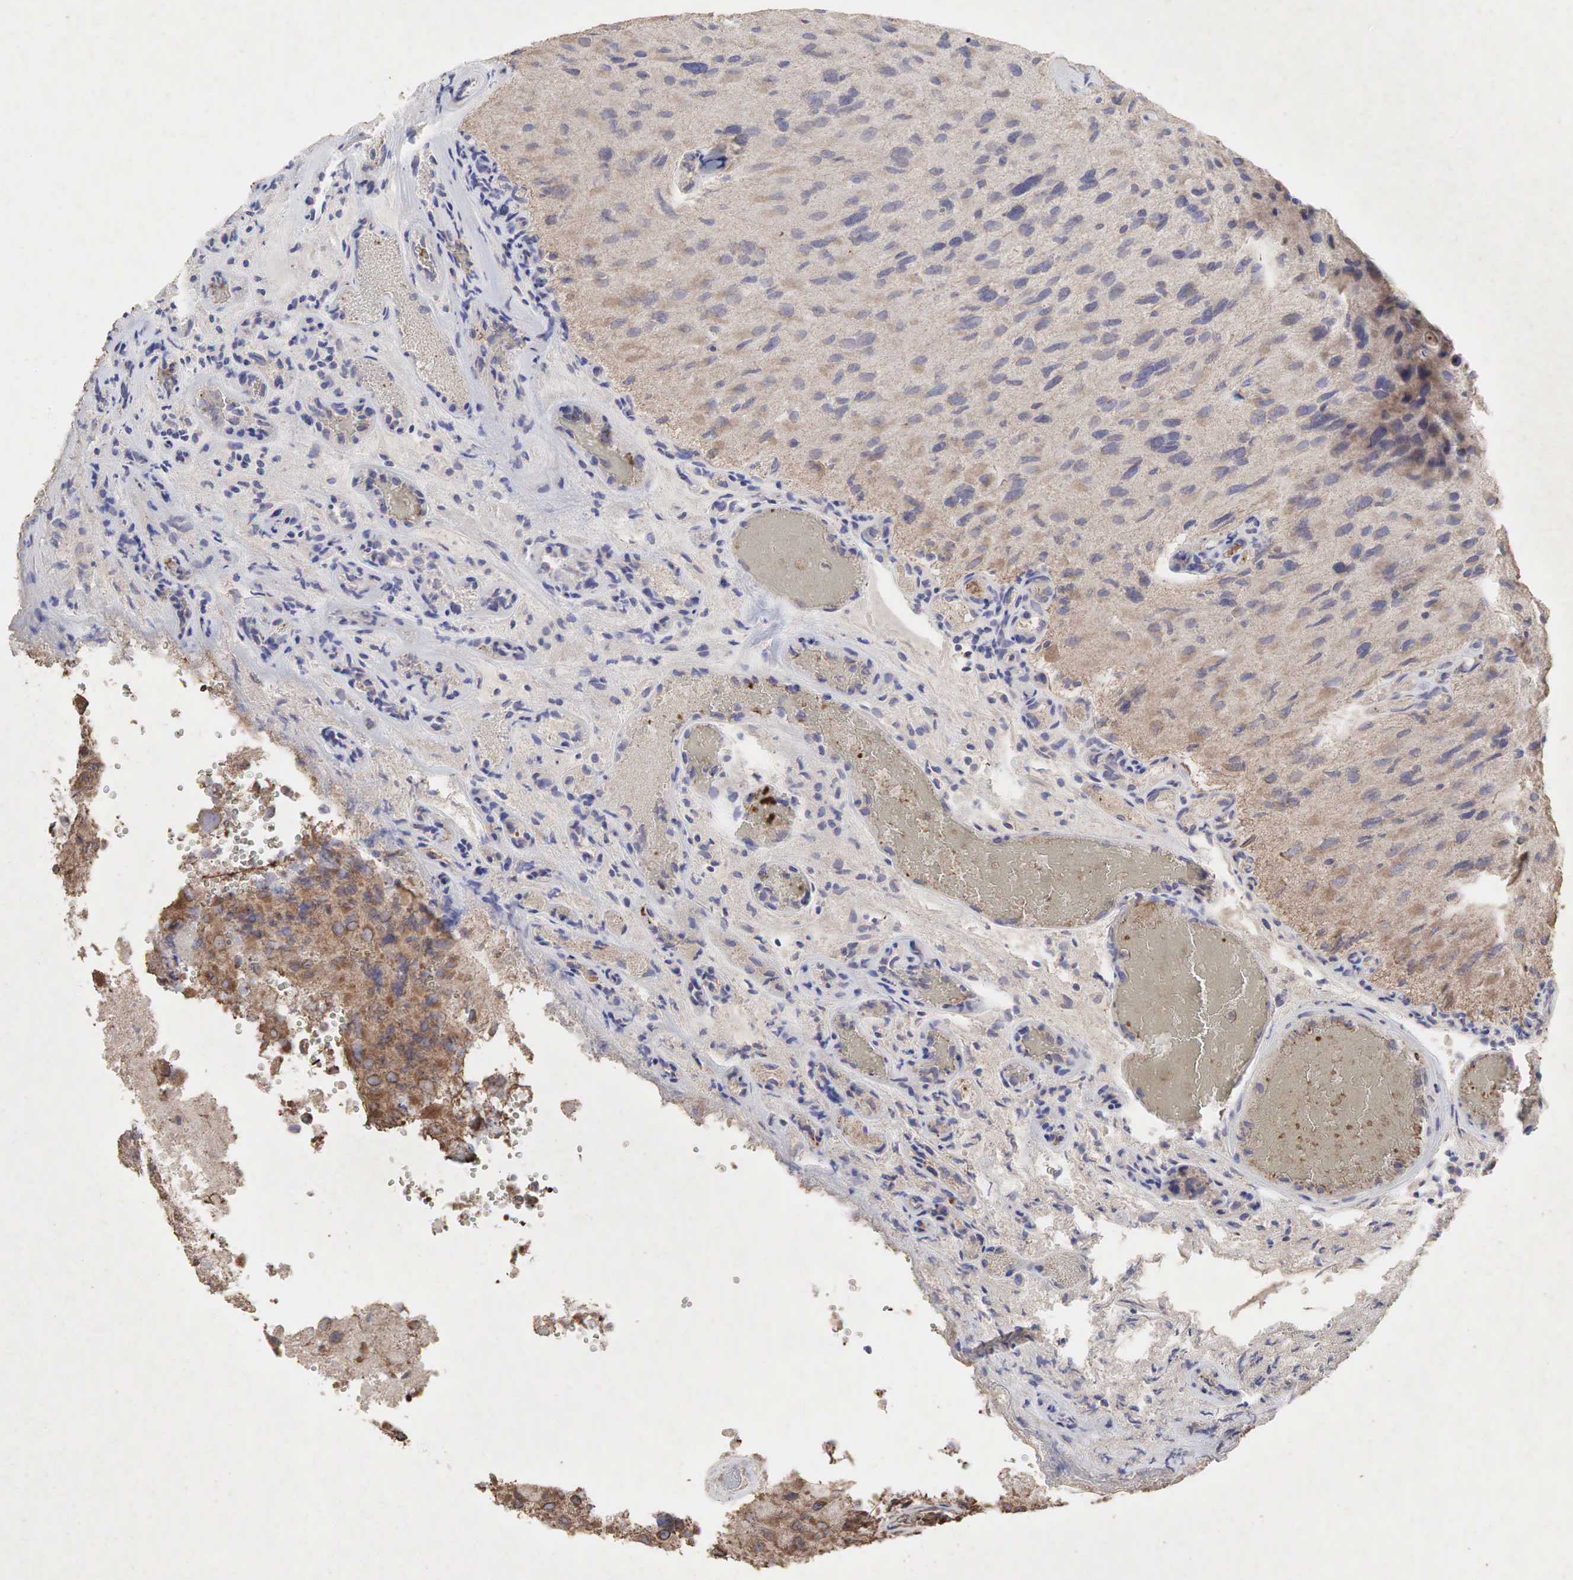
{"staining": {"intensity": "weak", "quantity": ">75%", "location": "cytoplasmic/membranous"}, "tissue": "glioma", "cell_type": "Tumor cells", "image_type": "cancer", "snomed": [{"axis": "morphology", "description": "Glioma, malignant, High grade"}, {"axis": "topography", "description": "Brain"}], "caption": "IHC (DAB) staining of malignant glioma (high-grade) reveals weak cytoplasmic/membranous protein staining in approximately >75% of tumor cells.", "gene": "PABPC5", "patient": {"sex": "male", "age": 69}}